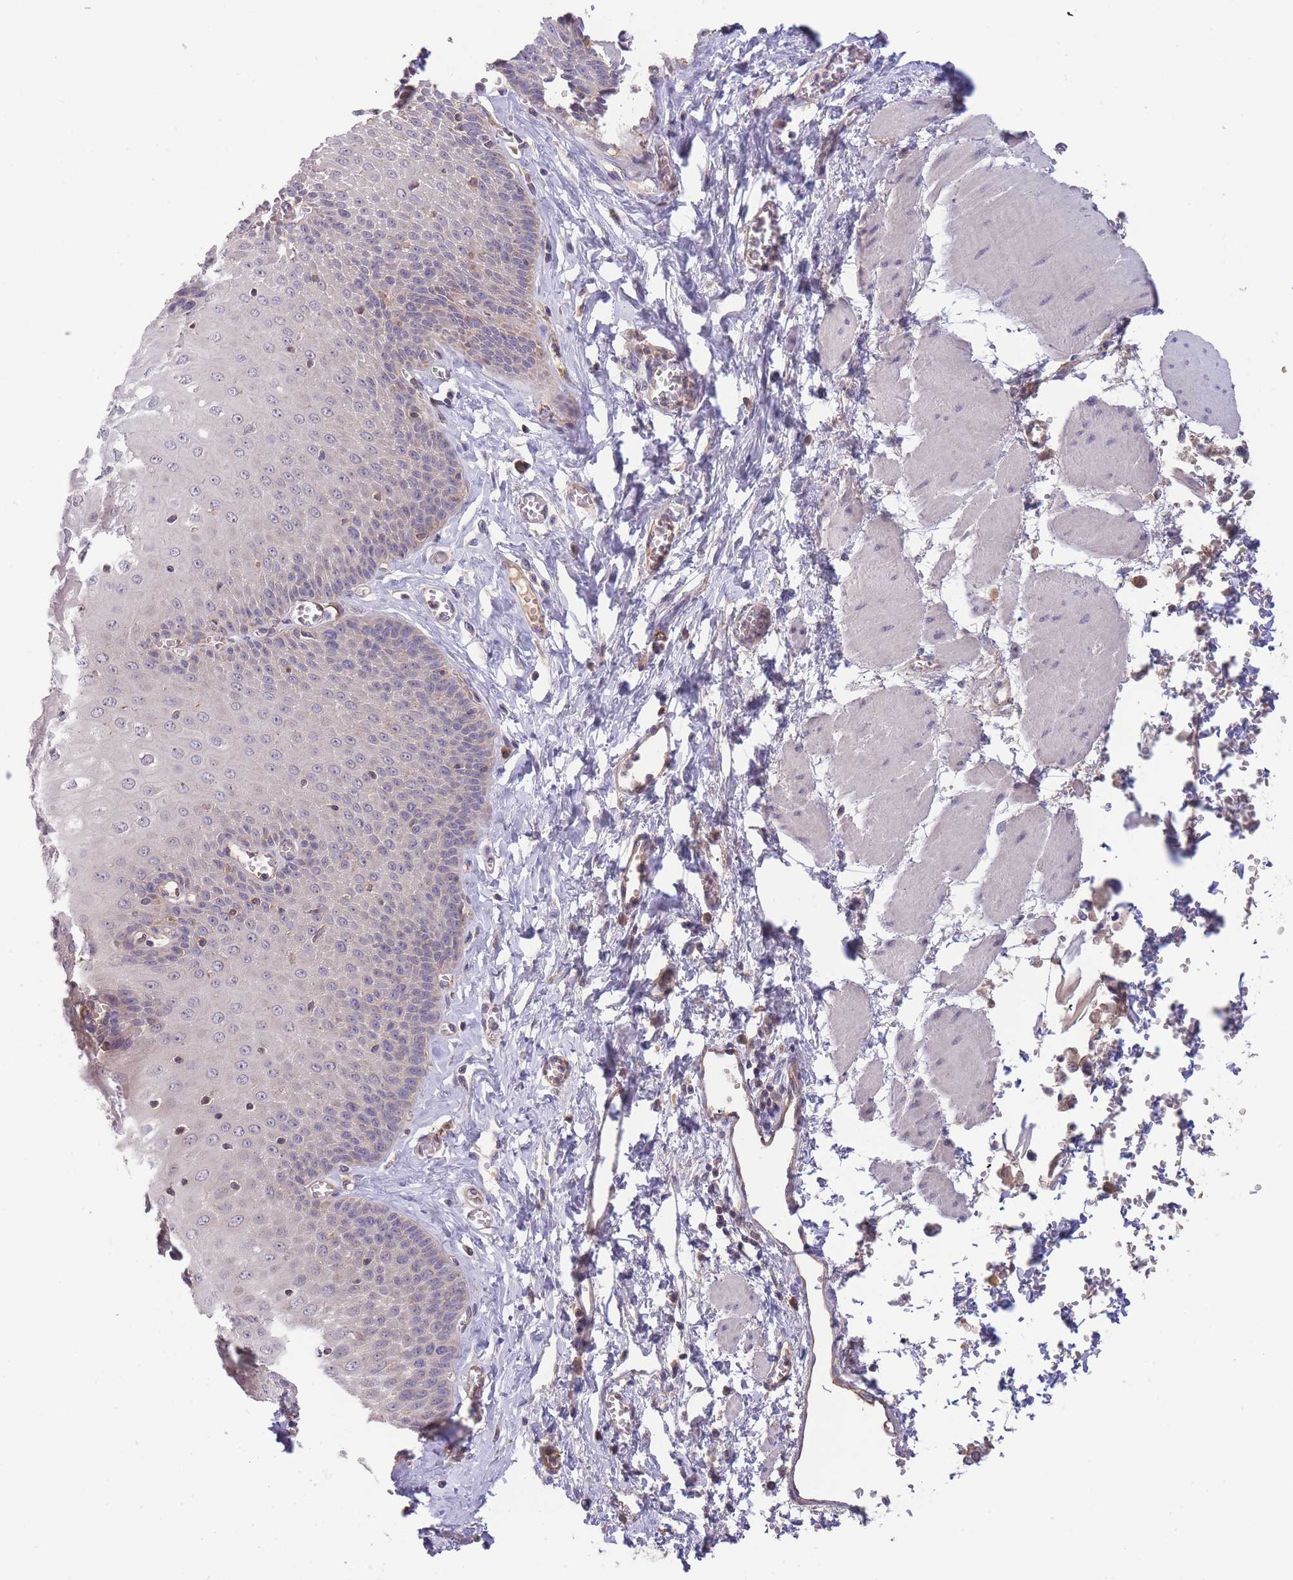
{"staining": {"intensity": "negative", "quantity": "none", "location": "none"}, "tissue": "esophagus", "cell_type": "Squamous epithelial cells", "image_type": "normal", "snomed": [{"axis": "morphology", "description": "Normal tissue, NOS"}, {"axis": "topography", "description": "Esophagus"}], "caption": "Squamous epithelial cells are negative for brown protein staining in normal esophagus. (Brightfield microscopy of DAB (3,3'-diaminobenzidine) immunohistochemistry (IHC) at high magnification).", "gene": "NDUFAF5", "patient": {"sex": "male", "age": 60}}